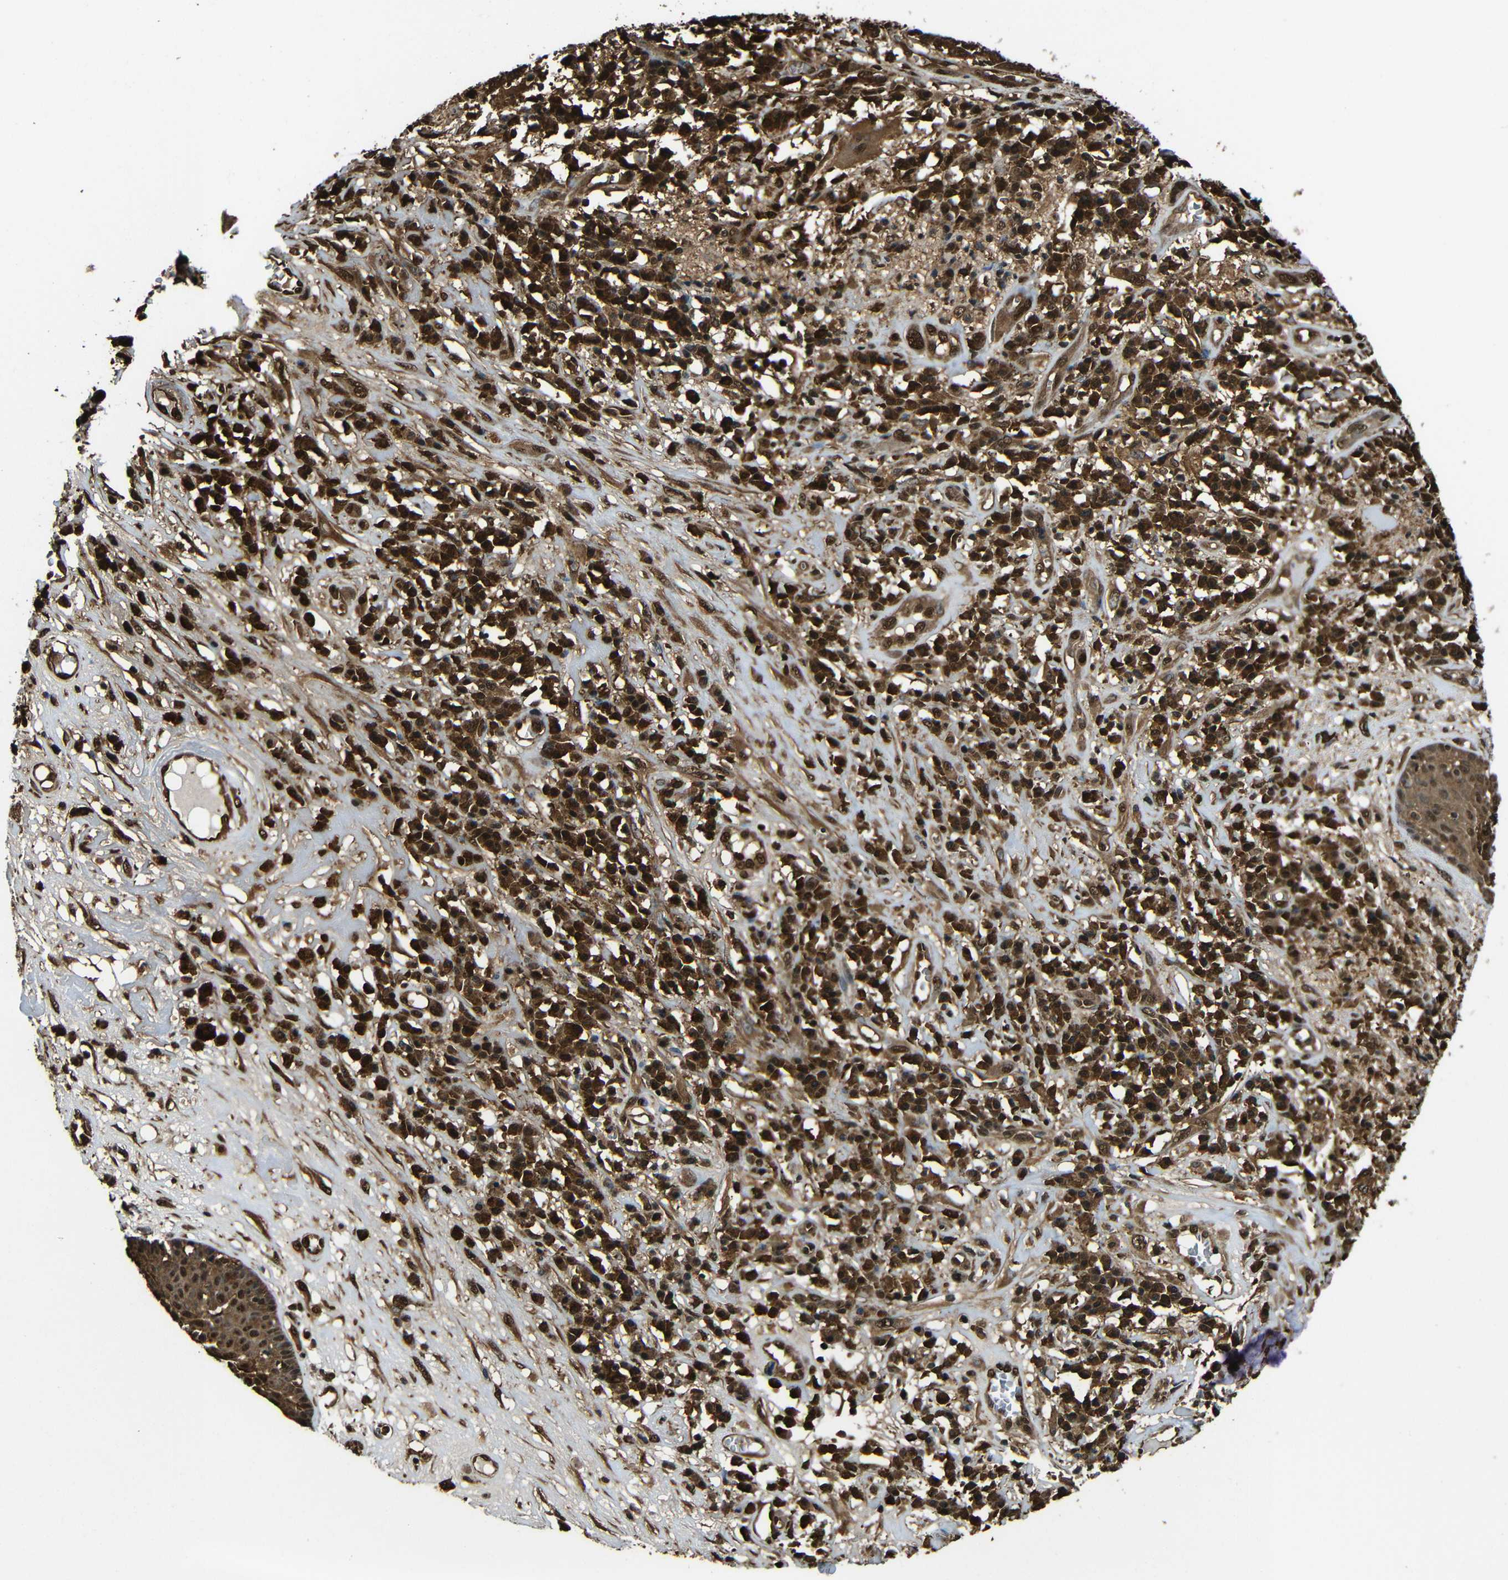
{"staining": {"intensity": "strong", "quantity": ">75%", "location": "cytoplasmic/membranous,nuclear"}, "tissue": "skin cancer", "cell_type": "Tumor cells", "image_type": "cancer", "snomed": [{"axis": "morphology", "description": "Squamous cell carcinoma, NOS"}, {"axis": "topography", "description": "Skin"}], "caption": "Strong cytoplasmic/membranous and nuclear expression for a protein is seen in approximately >75% of tumor cells of skin squamous cell carcinoma using IHC.", "gene": "VCP", "patient": {"sex": "male", "age": 65}}